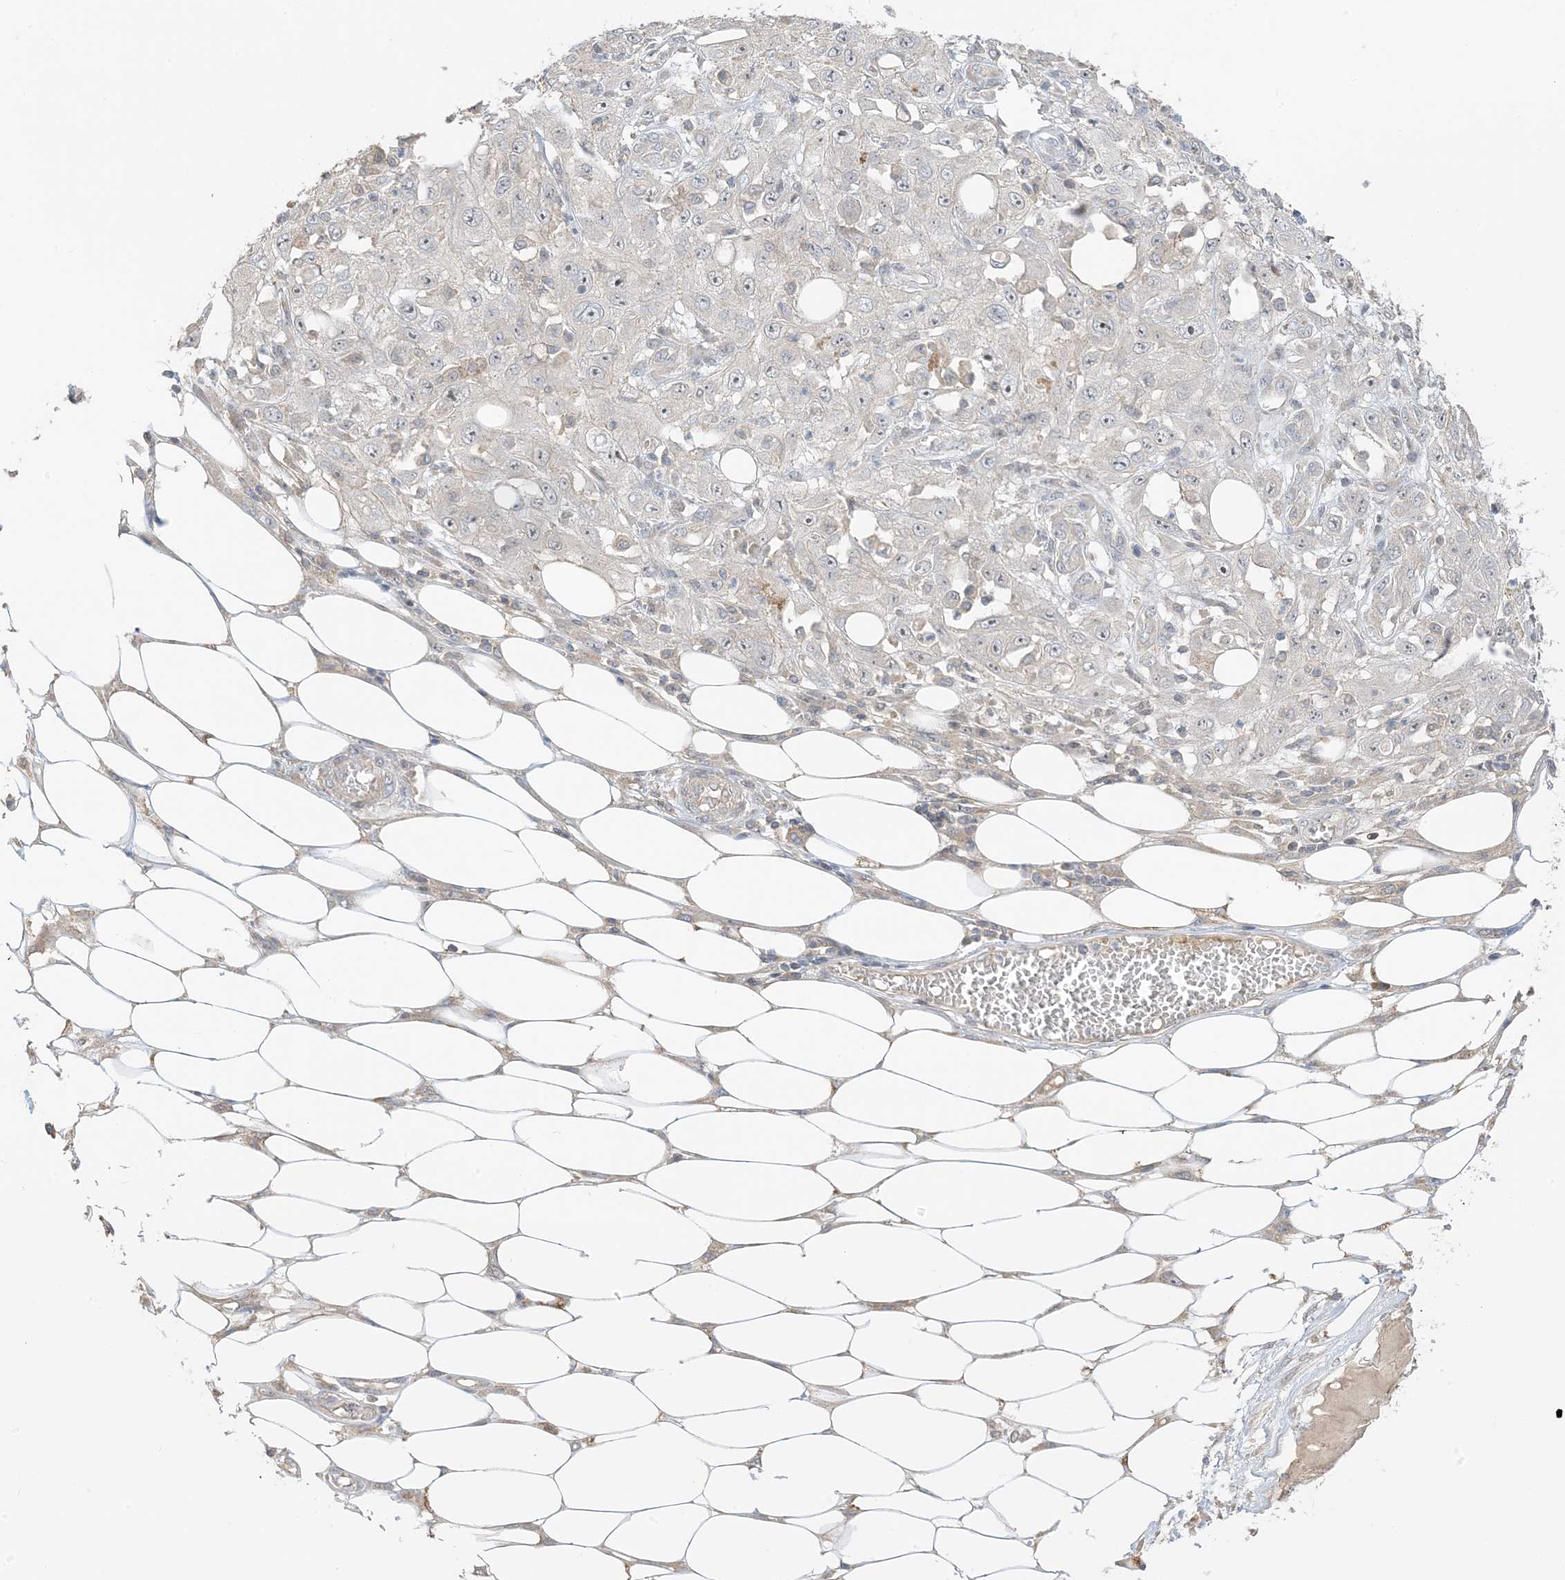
{"staining": {"intensity": "negative", "quantity": "none", "location": "none"}, "tissue": "skin cancer", "cell_type": "Tumor cells", "image_type": "cancer", "snomed": [{"axis": "morphology", "description": "Squamous cell carcinoma, NOS"}, {"axis": "morphology", "description": "Squamous cell carcinoma, metastatic, NOS"}, {"axis": "topography", "description": "Skin"}, {"axis": "topography", "description": "Lymph node"}], "caption": "Tumor cells show no significant positivity in skin cancer (metastatic squamous cell carcinoma). (DAB (3,3'-diaminobenzidine) immunohistochemistry (IHC) visualized using brightfield microscopy, high magnification).", "gene": "ETAA1", "patient": {"sex": "male", "age": 75}}